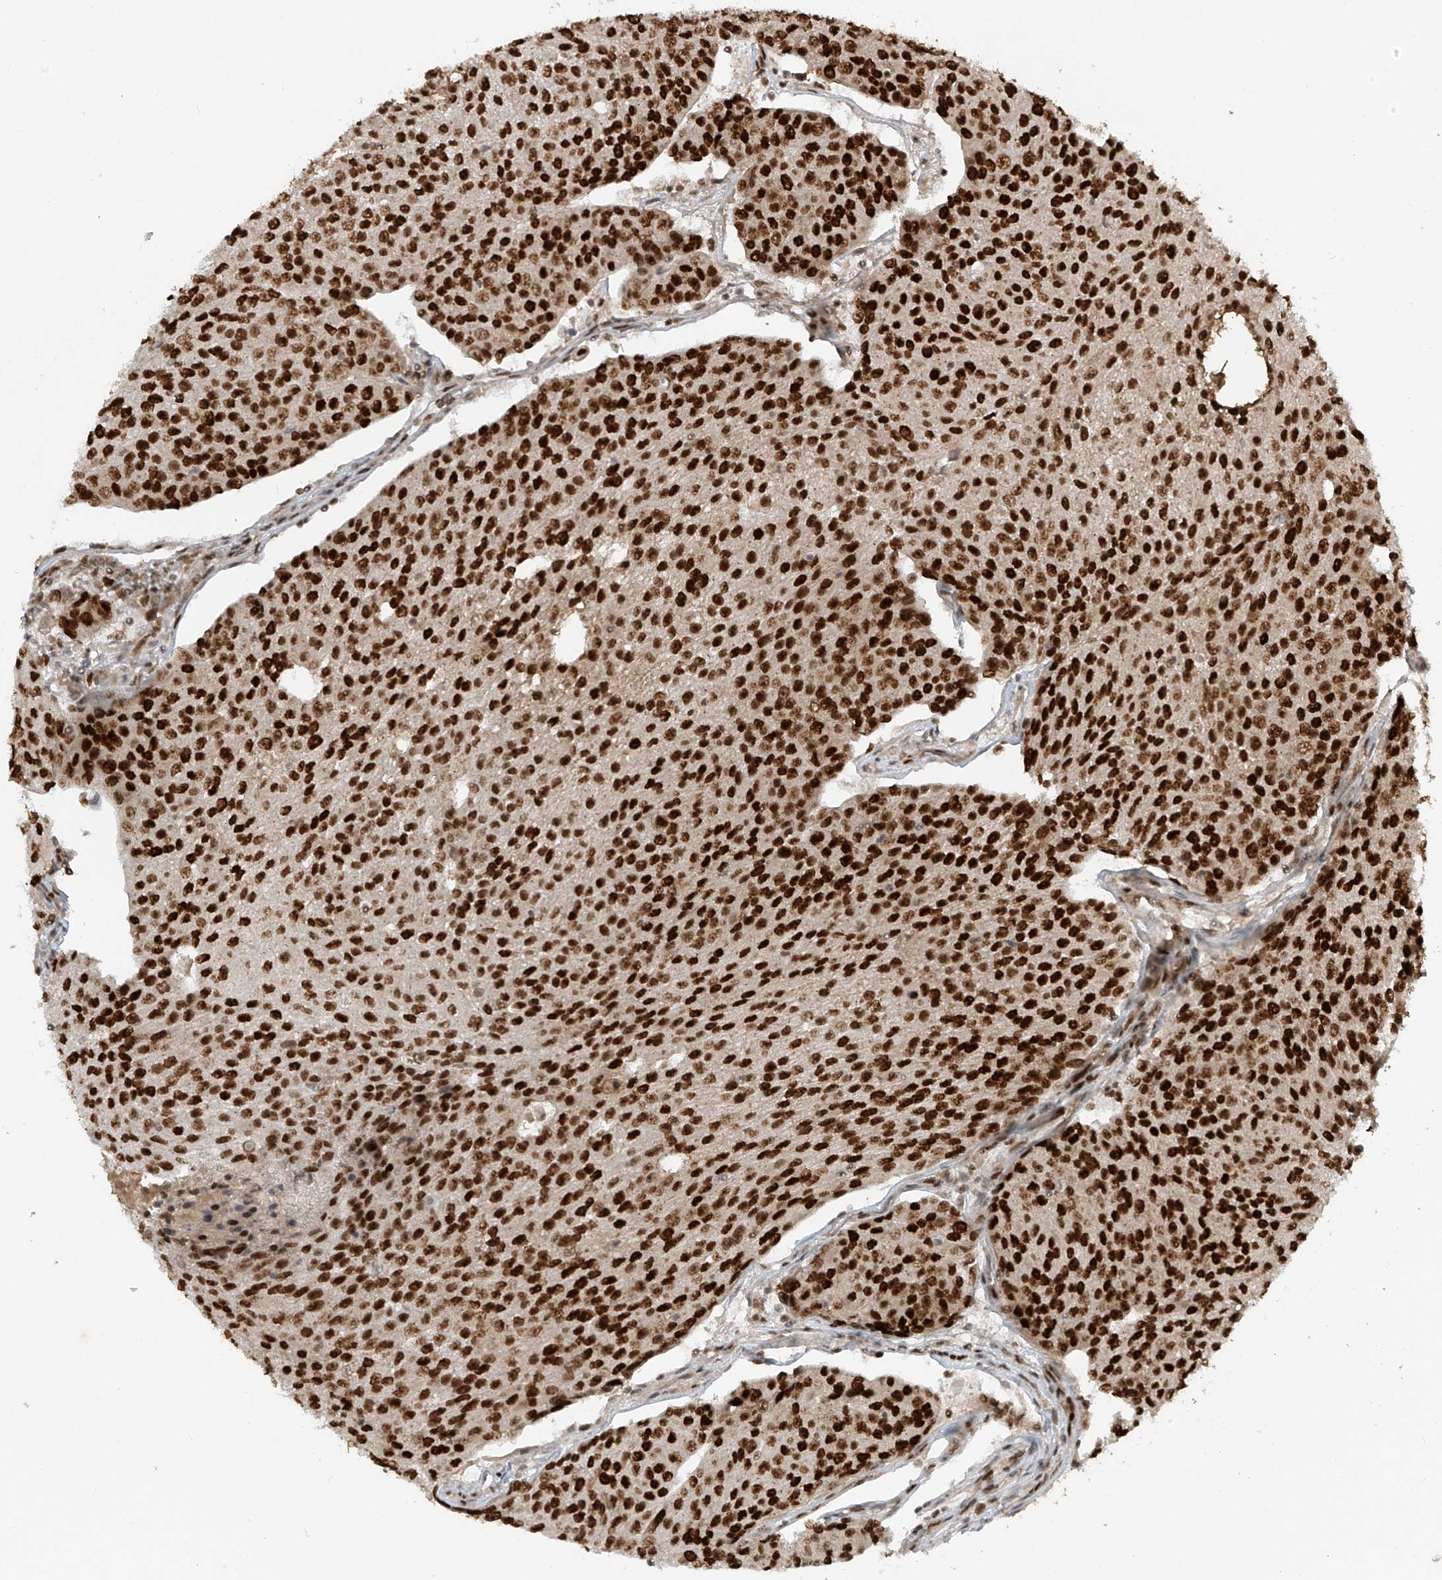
{"staining": {"intensity": "strong", "quantity": ">75%", "location": "nuclear"}, "tissue": "urothelial cancer", "cell_type": "Tumor cells", "image_type": "cancer", "snomed": [{"axis": "morphology", "description": "Urothelial carcinoma, High grade"}, {"axis": "topography", "description": "Urinary bladder"}], "caption": "Urothelial cancer stained with IHC shows strong nuclear staining in about >75% of tumor cells.", "gene": "ARHGEF3", "patient": {"sex": "female", "age": 85}}